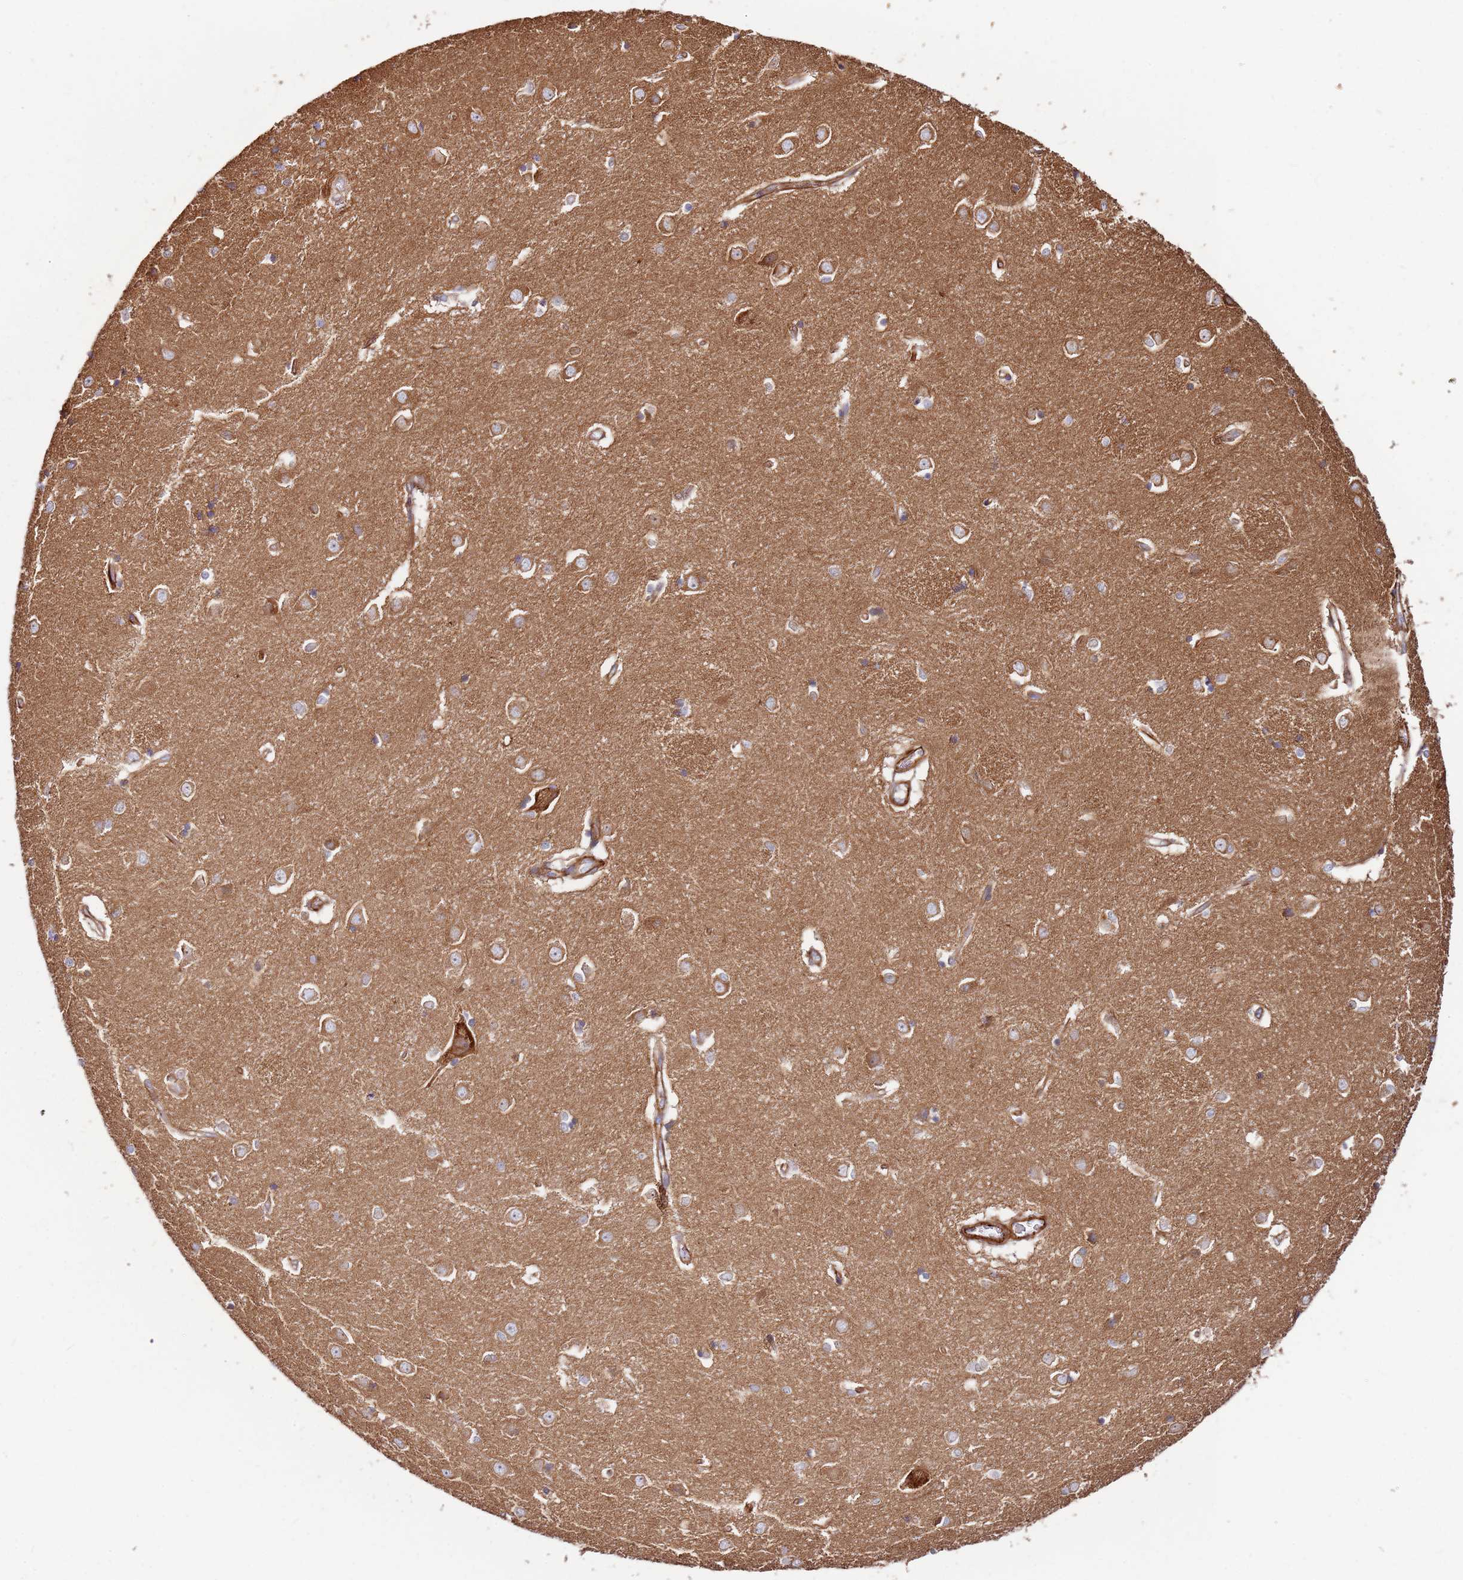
{"staining": {"intensity": "moderate", "quantity": ">75%", "location": "cytoplasmic/membranous"}, "tissue": "caudate", "cell_type": "Glial cells", "image_type": "normal", "snomed": [{"axis": "morphology", "description": "Normal tissue, NOS"}, {"axis": "topography", "description": "Lateral ventricle wall"}], "caption": "An IHC image of normal tissue is shown. Protein staining in brown highlights moderate cytoplasmic/membranous positivity in caudate within glial cells.", "gene": "MRGPRE", "patient": {"sex": "male", "age": 37}}